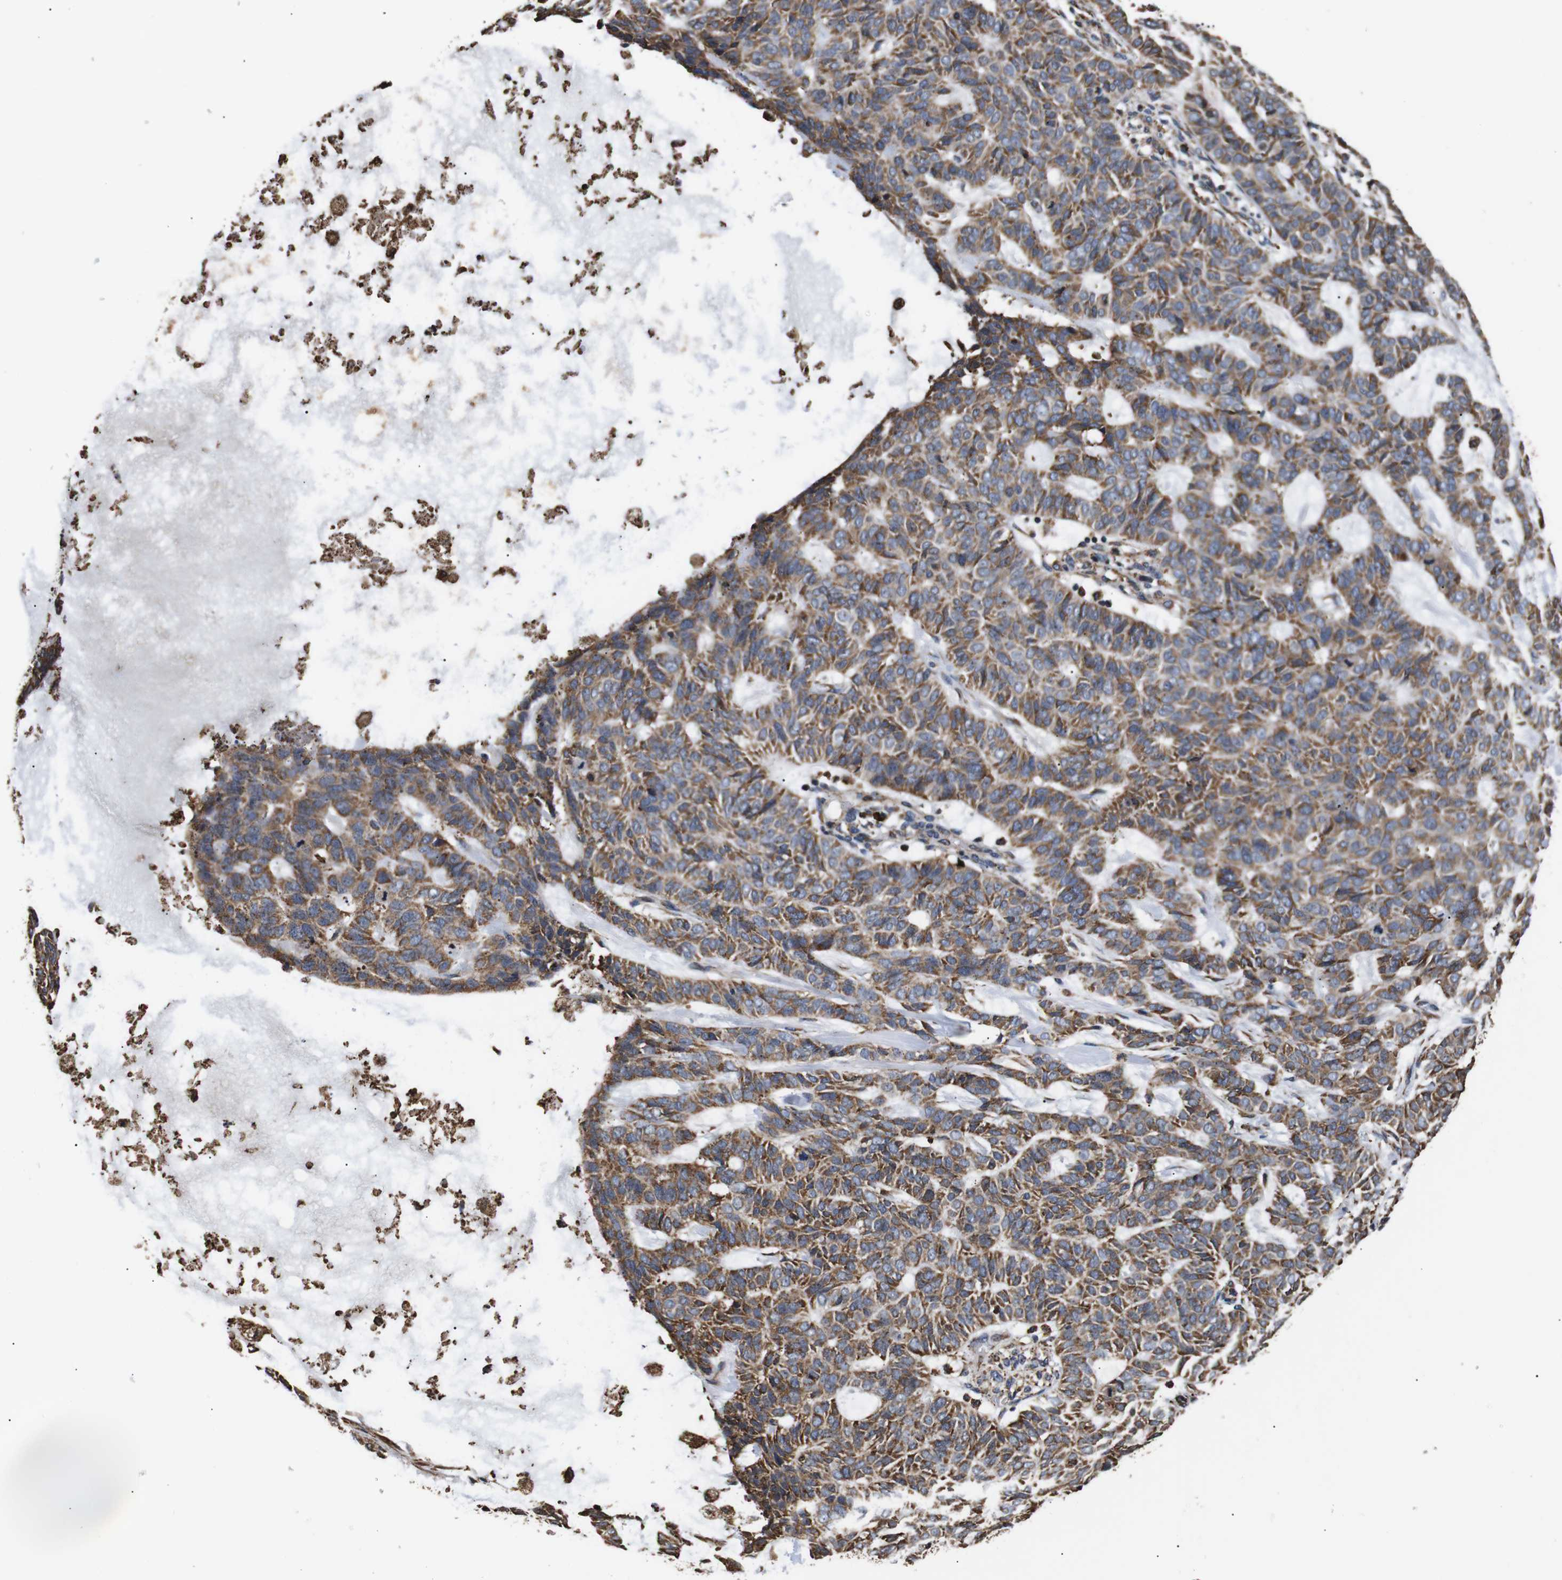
{"staining": {"intensity": "moderate", "quantity": "25%-75%", "location": "cytoplasmic/membranous"}, "tissue": "skin cancer", "cell_type": "Tumor cells", "image_type": "cancer", "snomed": [{"axis": "morphology", "description": "Basal cell carcinoma"}, {"axis": "topography", "description": "Skin"}], "caption": "Basal cell carcinoma (skin) stained for a protein exhibits moderate cytoplasmic/membranous positivity in tumor cells. Nuclei are stained in blue.", "gene": "HHIP", "patient": {"sex": "male", "age": 87}}